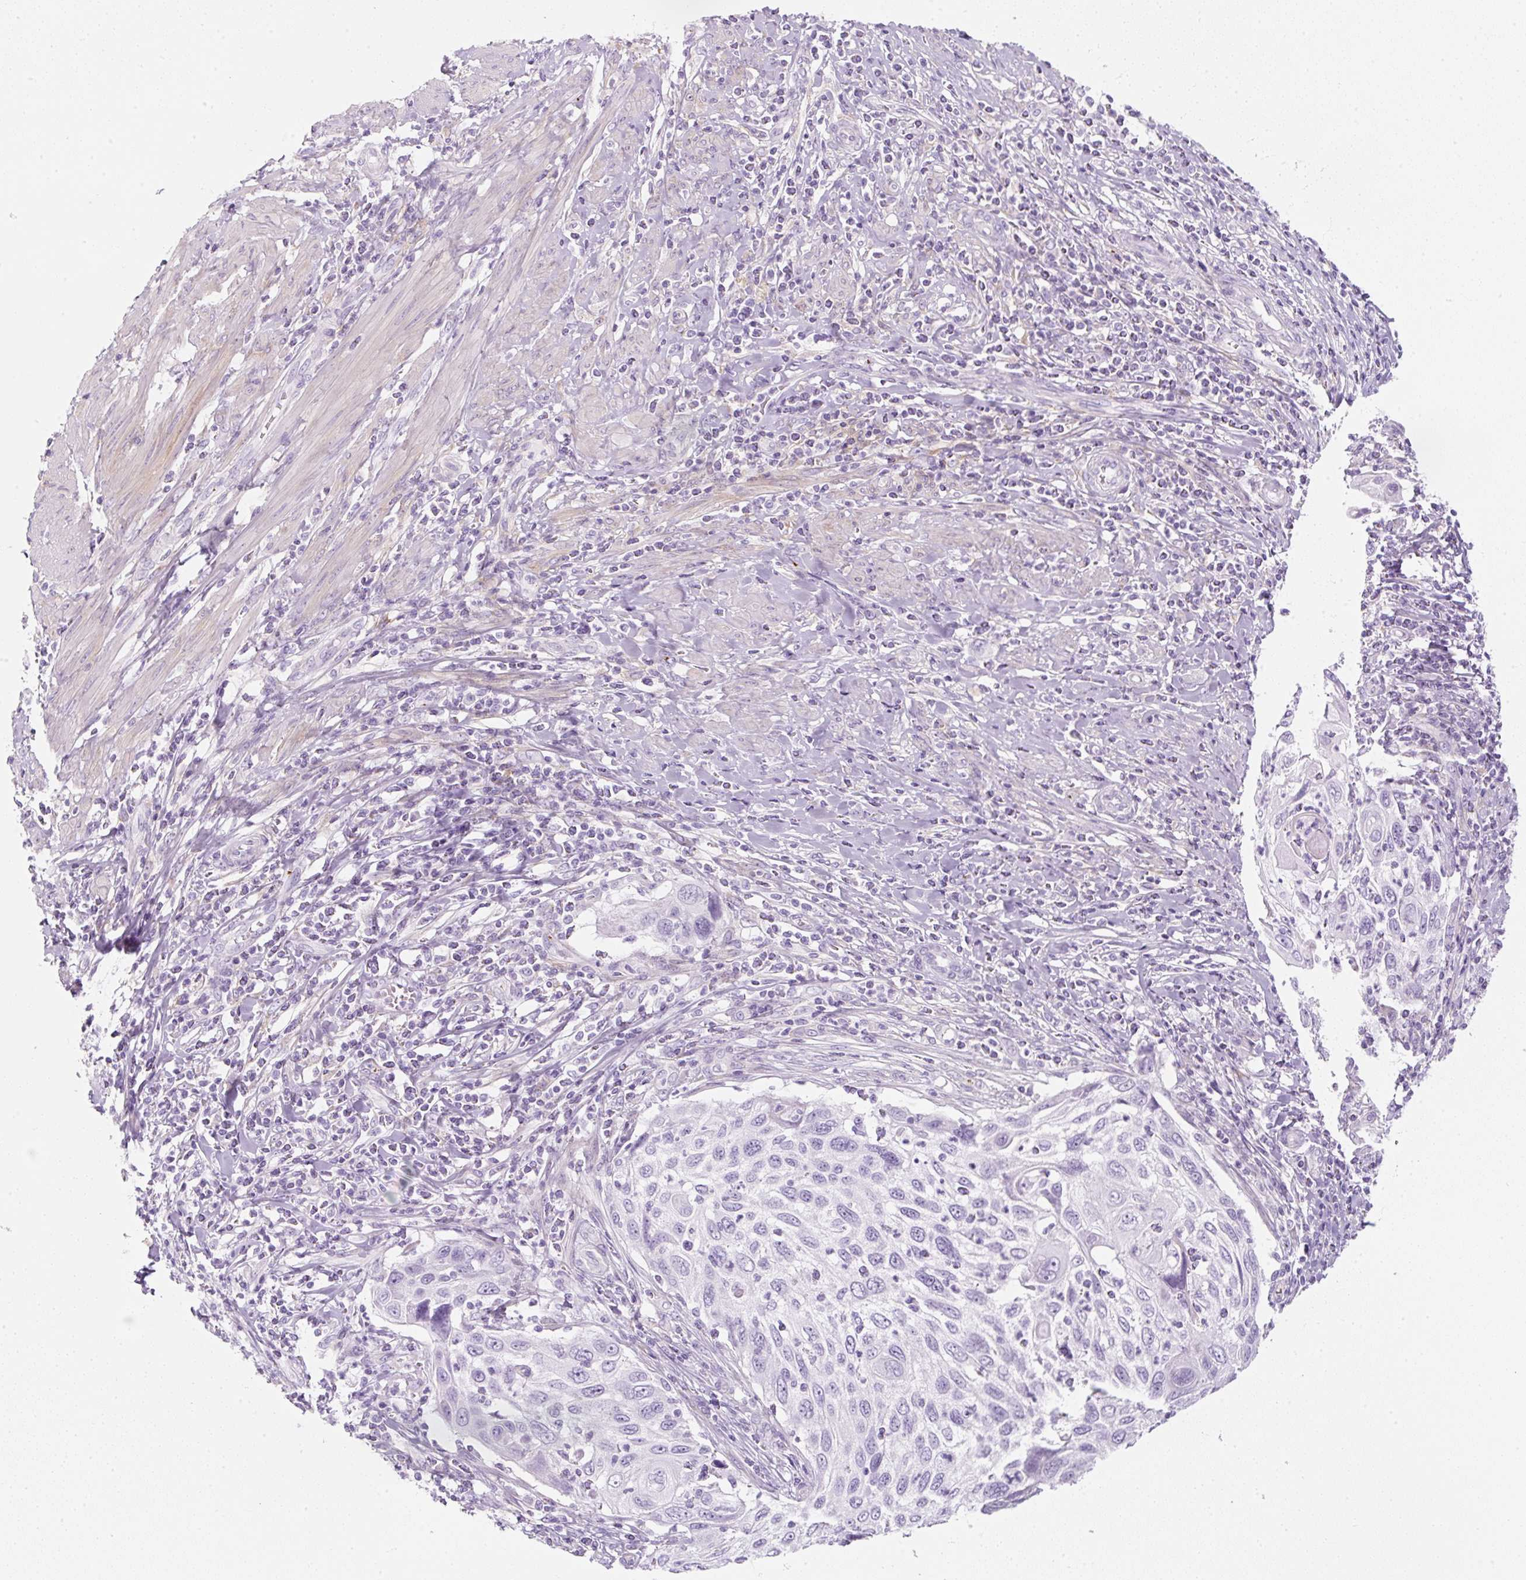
{"staining": {"intensity": "negative", "quantity": "none", "location": "none"}, "tissue": "cervical cancer", "cell_type": "Tumor cells", "image_type": "cancer", "snomed": [{"axis": "morphology", "description": "Squamous cell carcinoma, NOS"}, {"axis": "topography", "description": "Cervix"}], "caption": "Immunohistochemistry image of cervical cancer (squamous cell carcinoma) stained for a protein (brown), which demonstrates no positivity in tumor cells.", "gene": "PF4V1", "patient": {"sex": "female", "age": 70}}